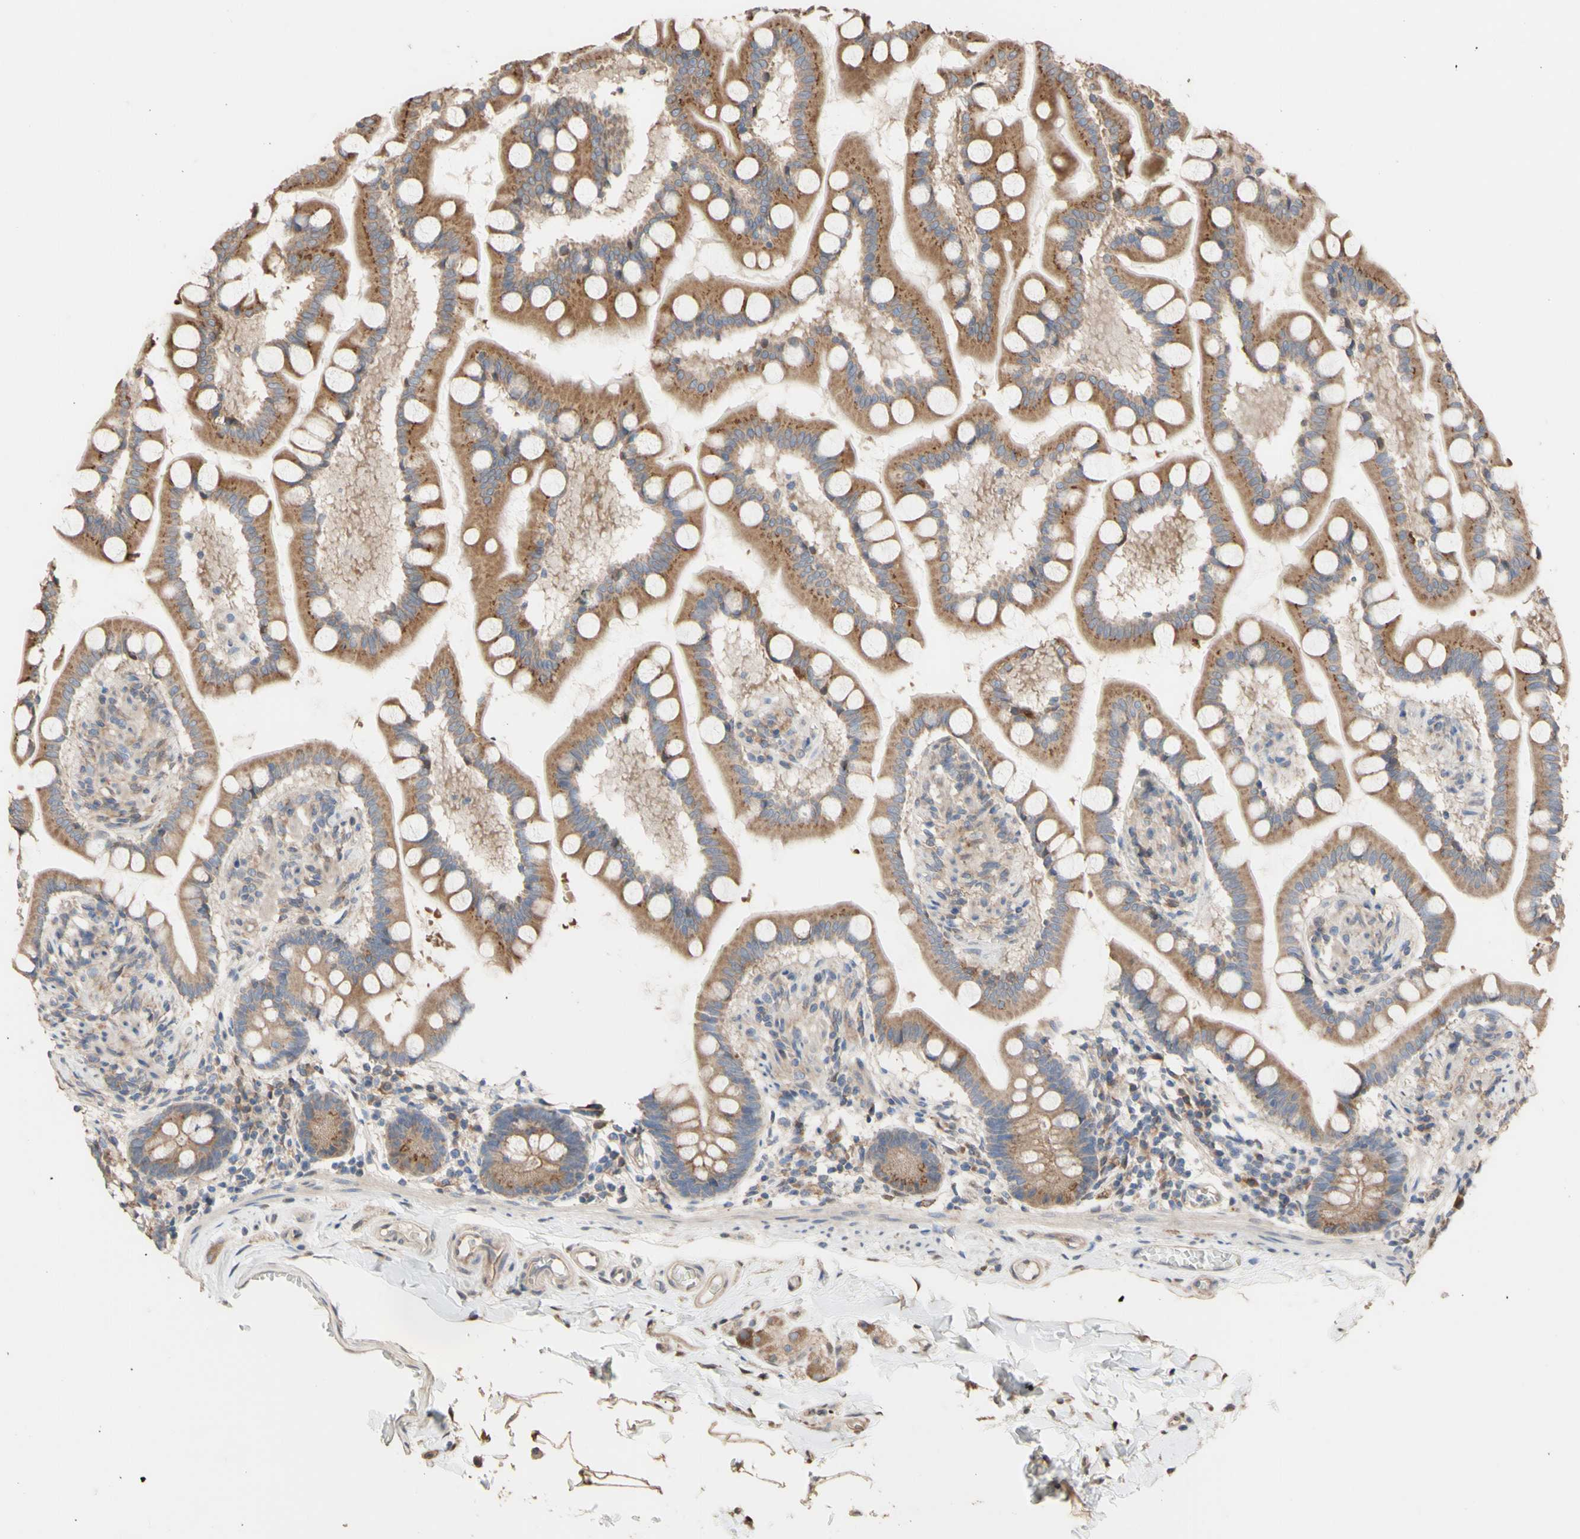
{"staining": {"intensity": "moderate", "quantity": ">75%", "location": "cytoplasmic/membranous"}, "tissue": "small intestine", "cell_type": "Glandular cells", "image_type": "normal", "snomed": [{"axis": "morphology", "description": "Normal tissue, NOS"}, {"axis": "topography", "description": "Small intestine"}], "caption": "Small intestine stained for a protein (brown) exhibits moderate cytoplasmic/membranous positive positivity in approximately >75% of glandular cells.", "gene": "NECTIN3", "patient": {"sex": "male", "age": 41}}